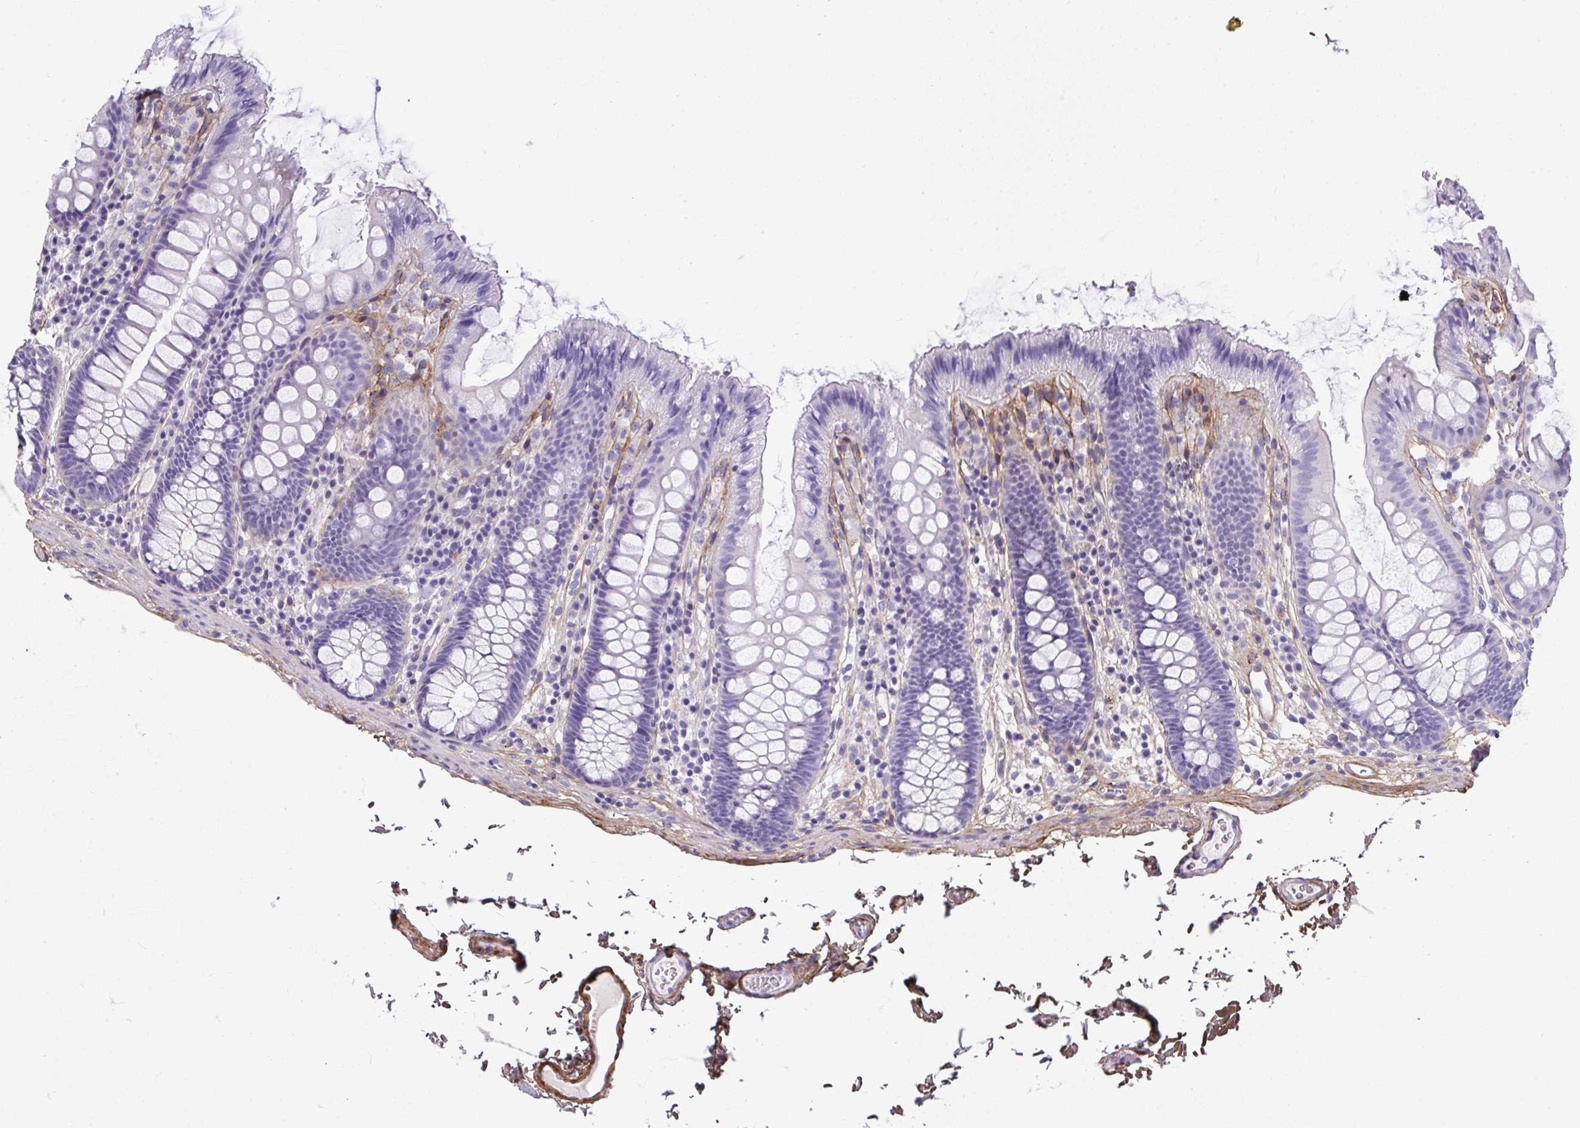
{"staining": {"intensity": "negative", "quantity": "none", "location": "none"}, "tissue": "colon", "cell_type": "Endothelial cells", "image_type": "normal", "snomed": [{"axis": "morphology", "description": "Normal tissue, NOS"}, {"axis": "topography", "description": "Colon"}], "caption": "A histopathology image of colon stained for a protein exhibits no brown staining in endothelial cells. Nuclei are stained in blue.", "gene": "LHFPL6", "patient": {"sex": "male", "age": 84}}